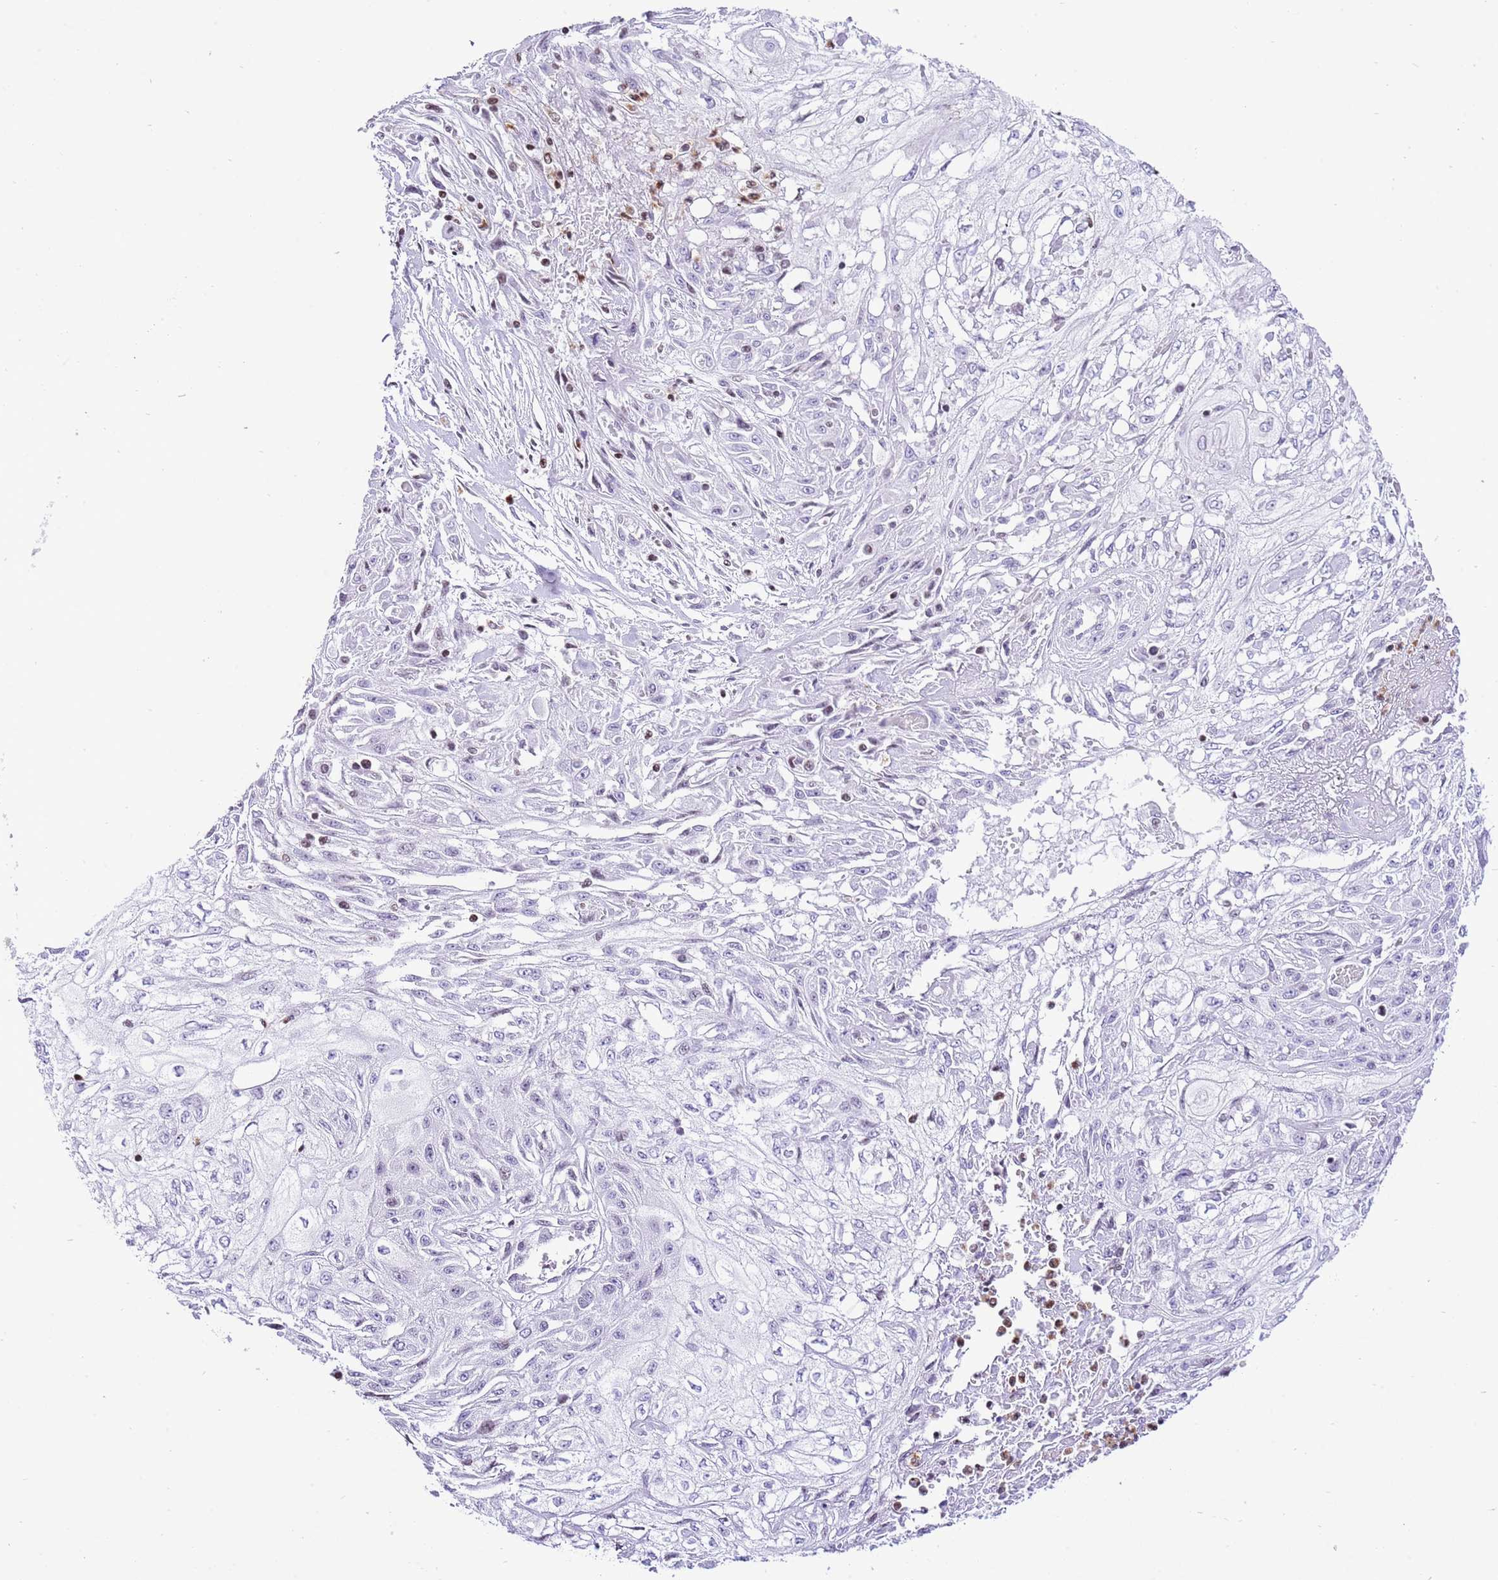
{"staining": {"intensity": "negative", "quantity": "none", "location": "none"}, "tissue": "skin cancer", "cell_type": "Tumor cells", "image_type": "cancer", "snomed": [{"axis": "morphology", "description": "Squamous cell carcinoma, NOS"}, {"axis": "morphology", "description": "Squamous cell carcinoma, metastatic, NOS"}, {"axis": "topography", "description": "Skin"}, {"axis": "topography", "description": "Lymph node"}], "caption": "IHC histopathology image of neoplastic tissue: human skin cancer stained with DAB (3,3'-diaminobenzidine) demonstrates no significant protein positivity in tumor cells. (Stains: DAB (3,3'-diaminobenzidine) IHC with hematoxylin counter stain, Microscopy: brightfield microscopy at high magnification).", "gene": "PRR15", "patient": {"sex": "male", "age": 75}}